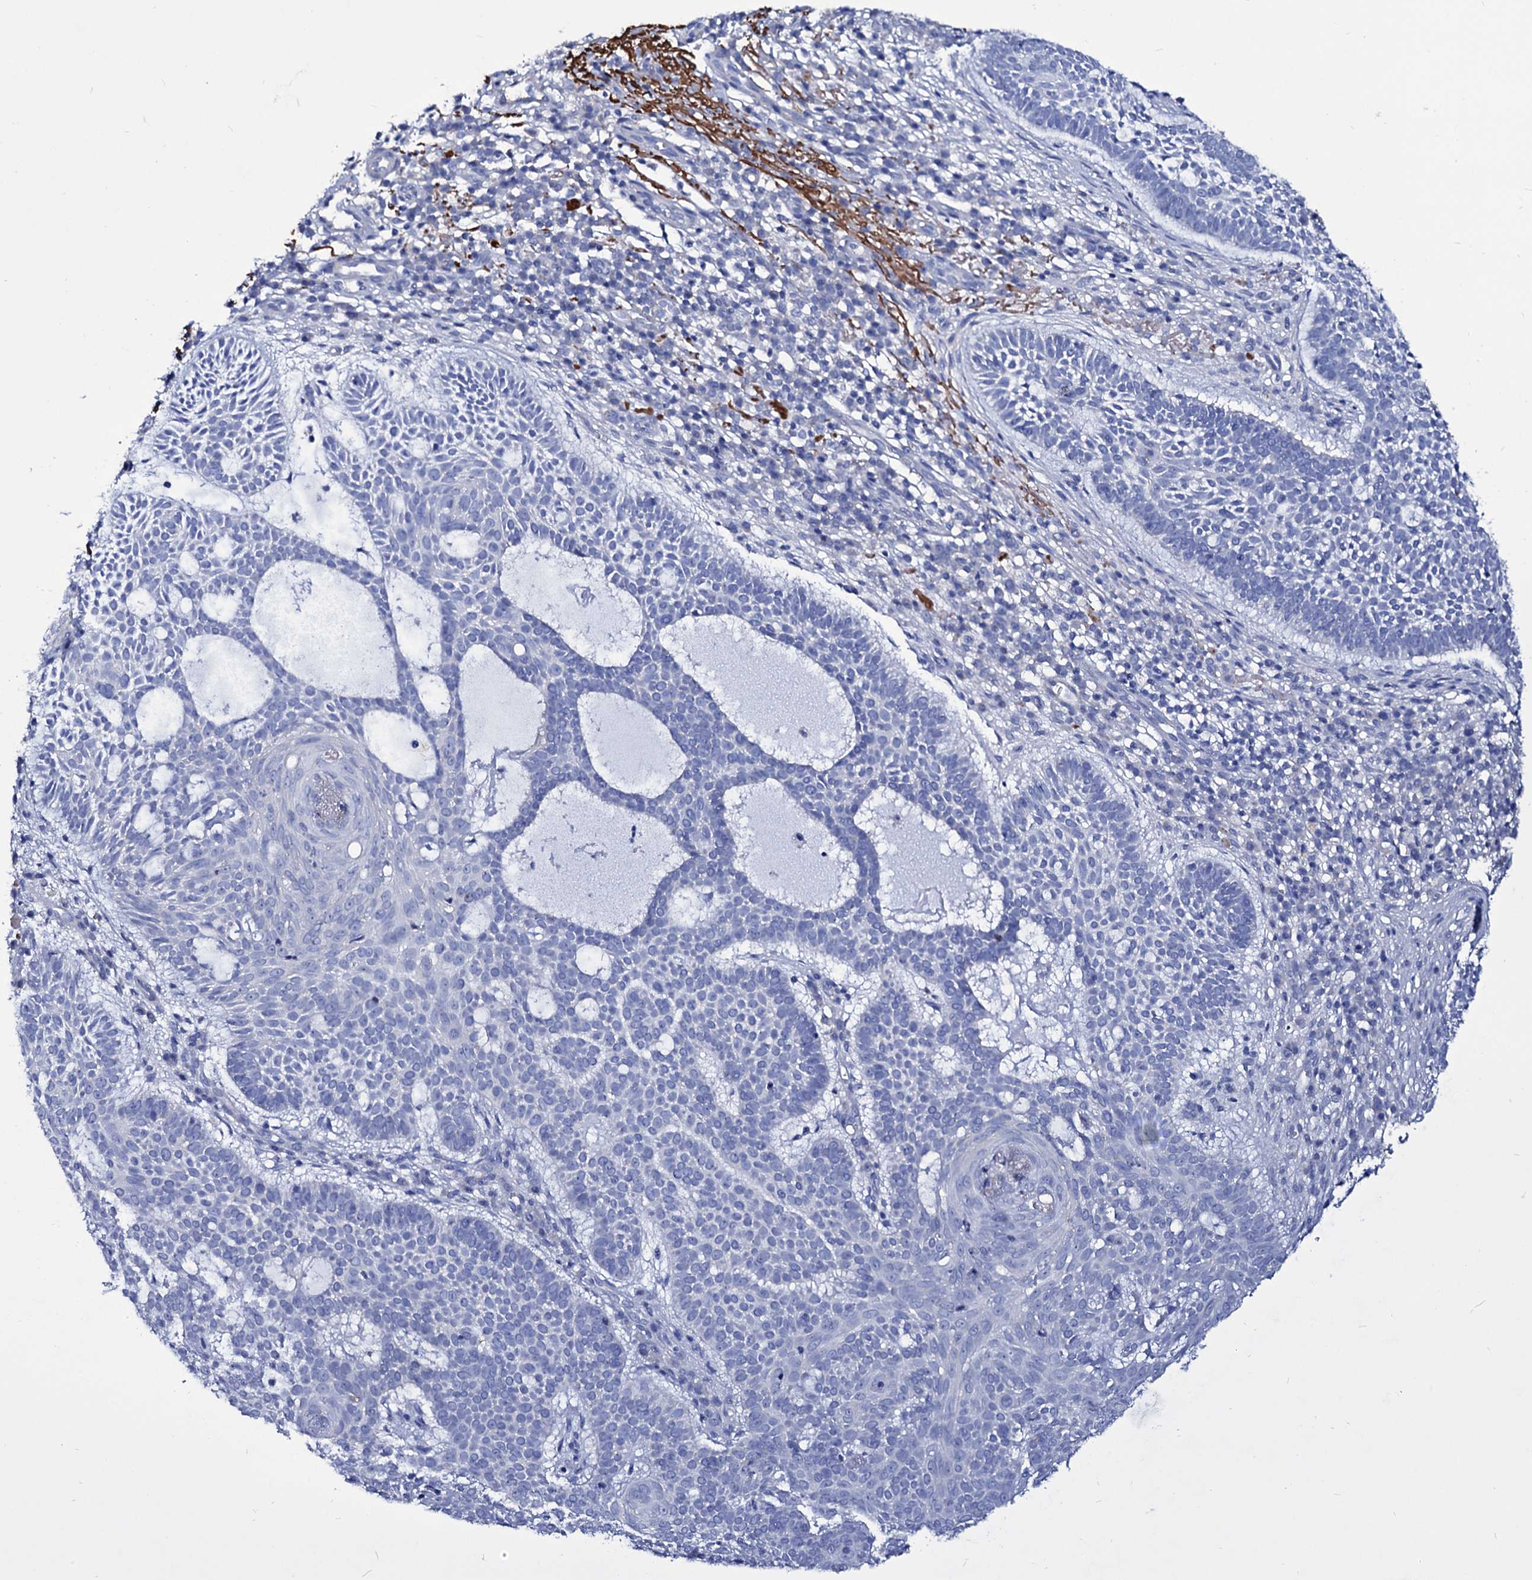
{"staining": {"intensity": "negative", "quantity": "none", "location": "none"}, "tissue": "skin cancer", "cell_type": "Tumor cells", "image_type": "cancer", "snomed": [{"axis": "morphology", "description": "Basal cell carcinoma"}, {"axis": "topography", "description": "Skin"}], "caption": "An IHC photomicrograph of skin basal cell carcinoma is shown. There is no staining in tumor cells of skin basal cell carcinoma.", "gene": "AXL", "patient": {"sex": "male", "age": 85}}